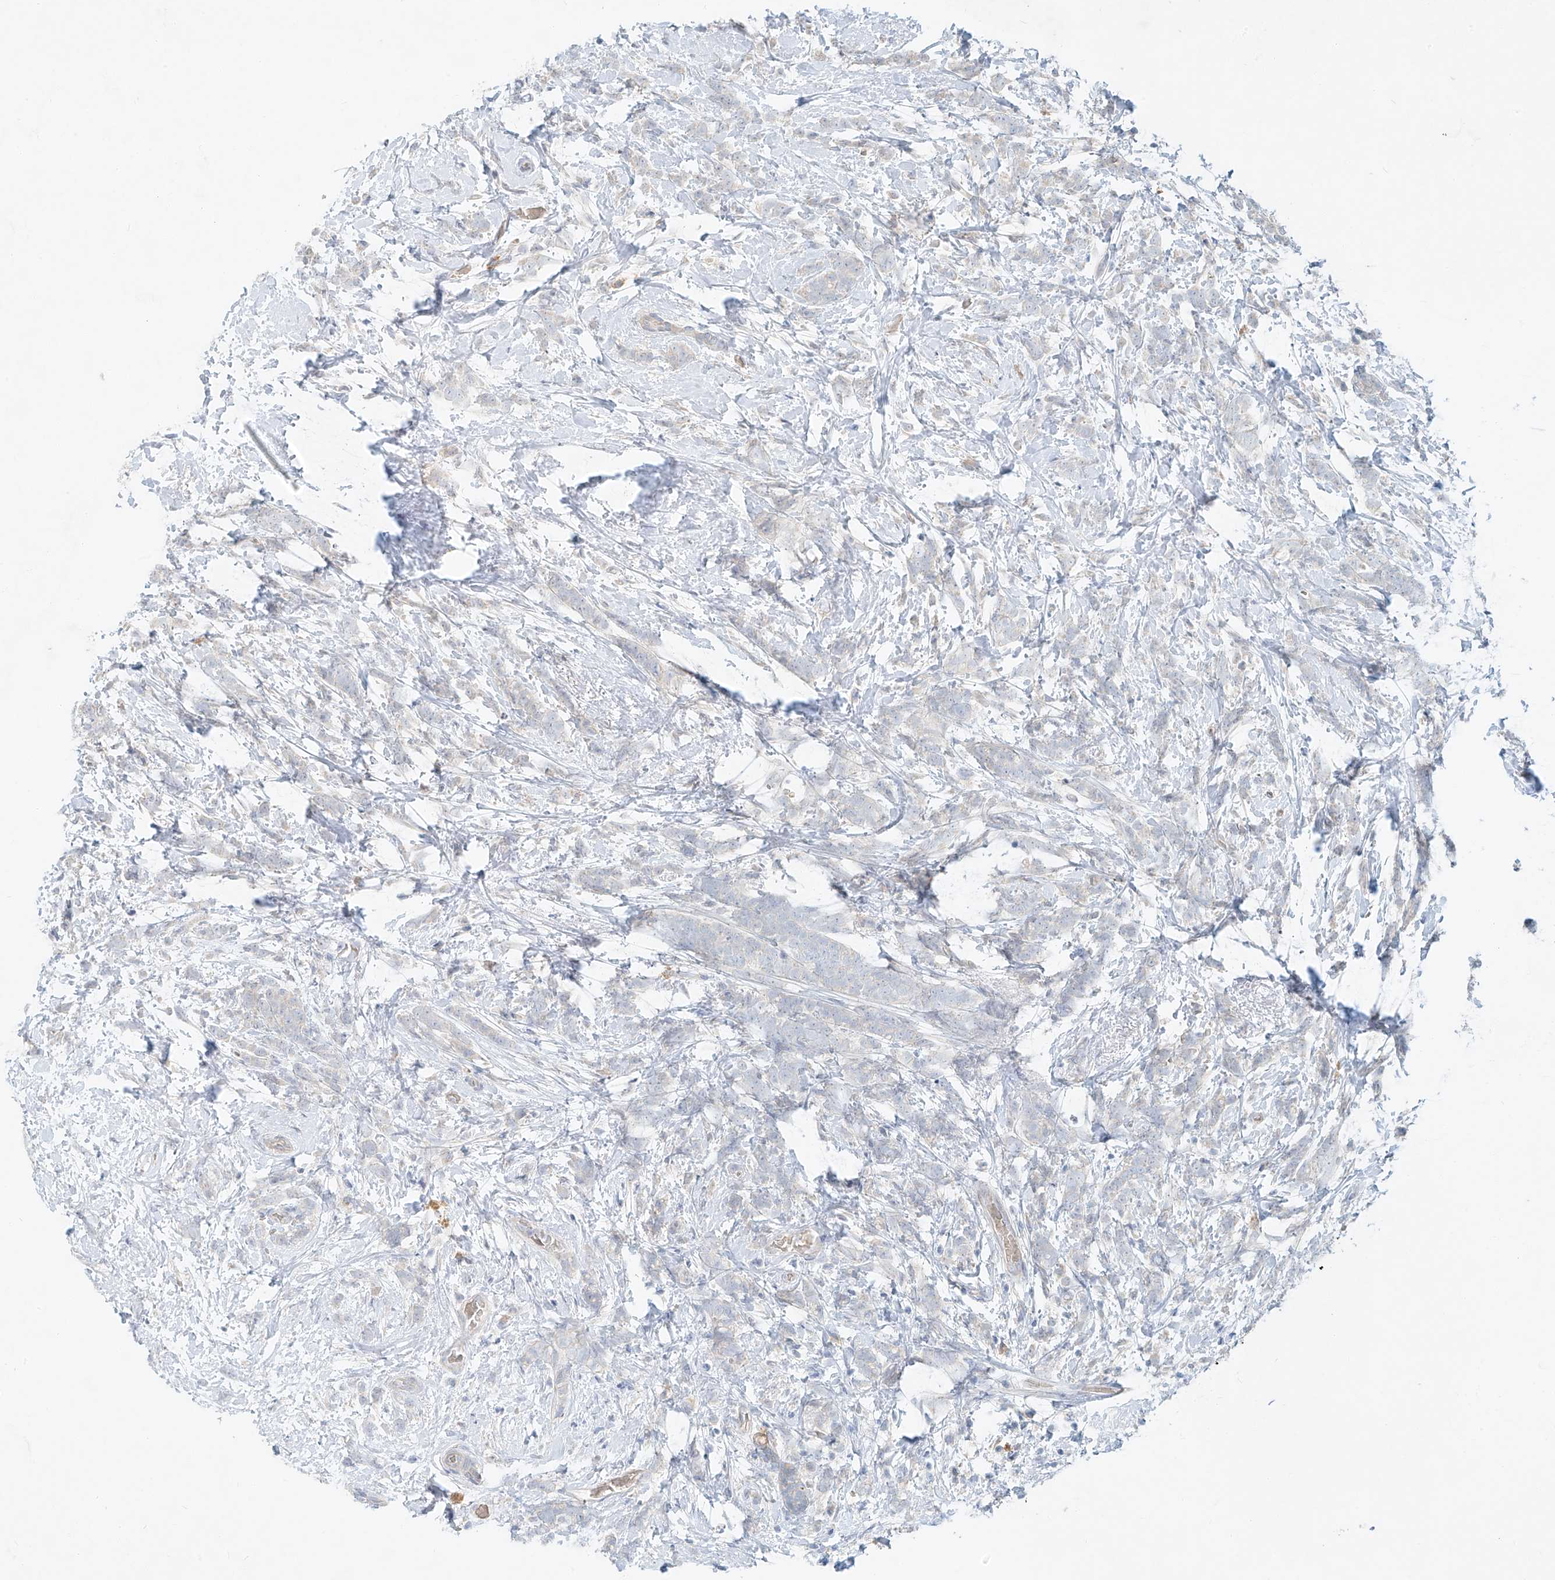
{"staining": {"intensity": "negative", "quantity": "none", "location": "none"}, "tissue": "breast cancer", "cell_type": "Tumor cells", "image_type": "cancer", "snomed": [{"axis": "morphology", "description": "Lobular carcinoma"}, {"axis": "topography", "description": "Breast"}], "caption": "There is no significant positivity in tumor cells of breast cancer.", "gene": "SYTL3", "patient": {"sex": "female", "age": 58}}